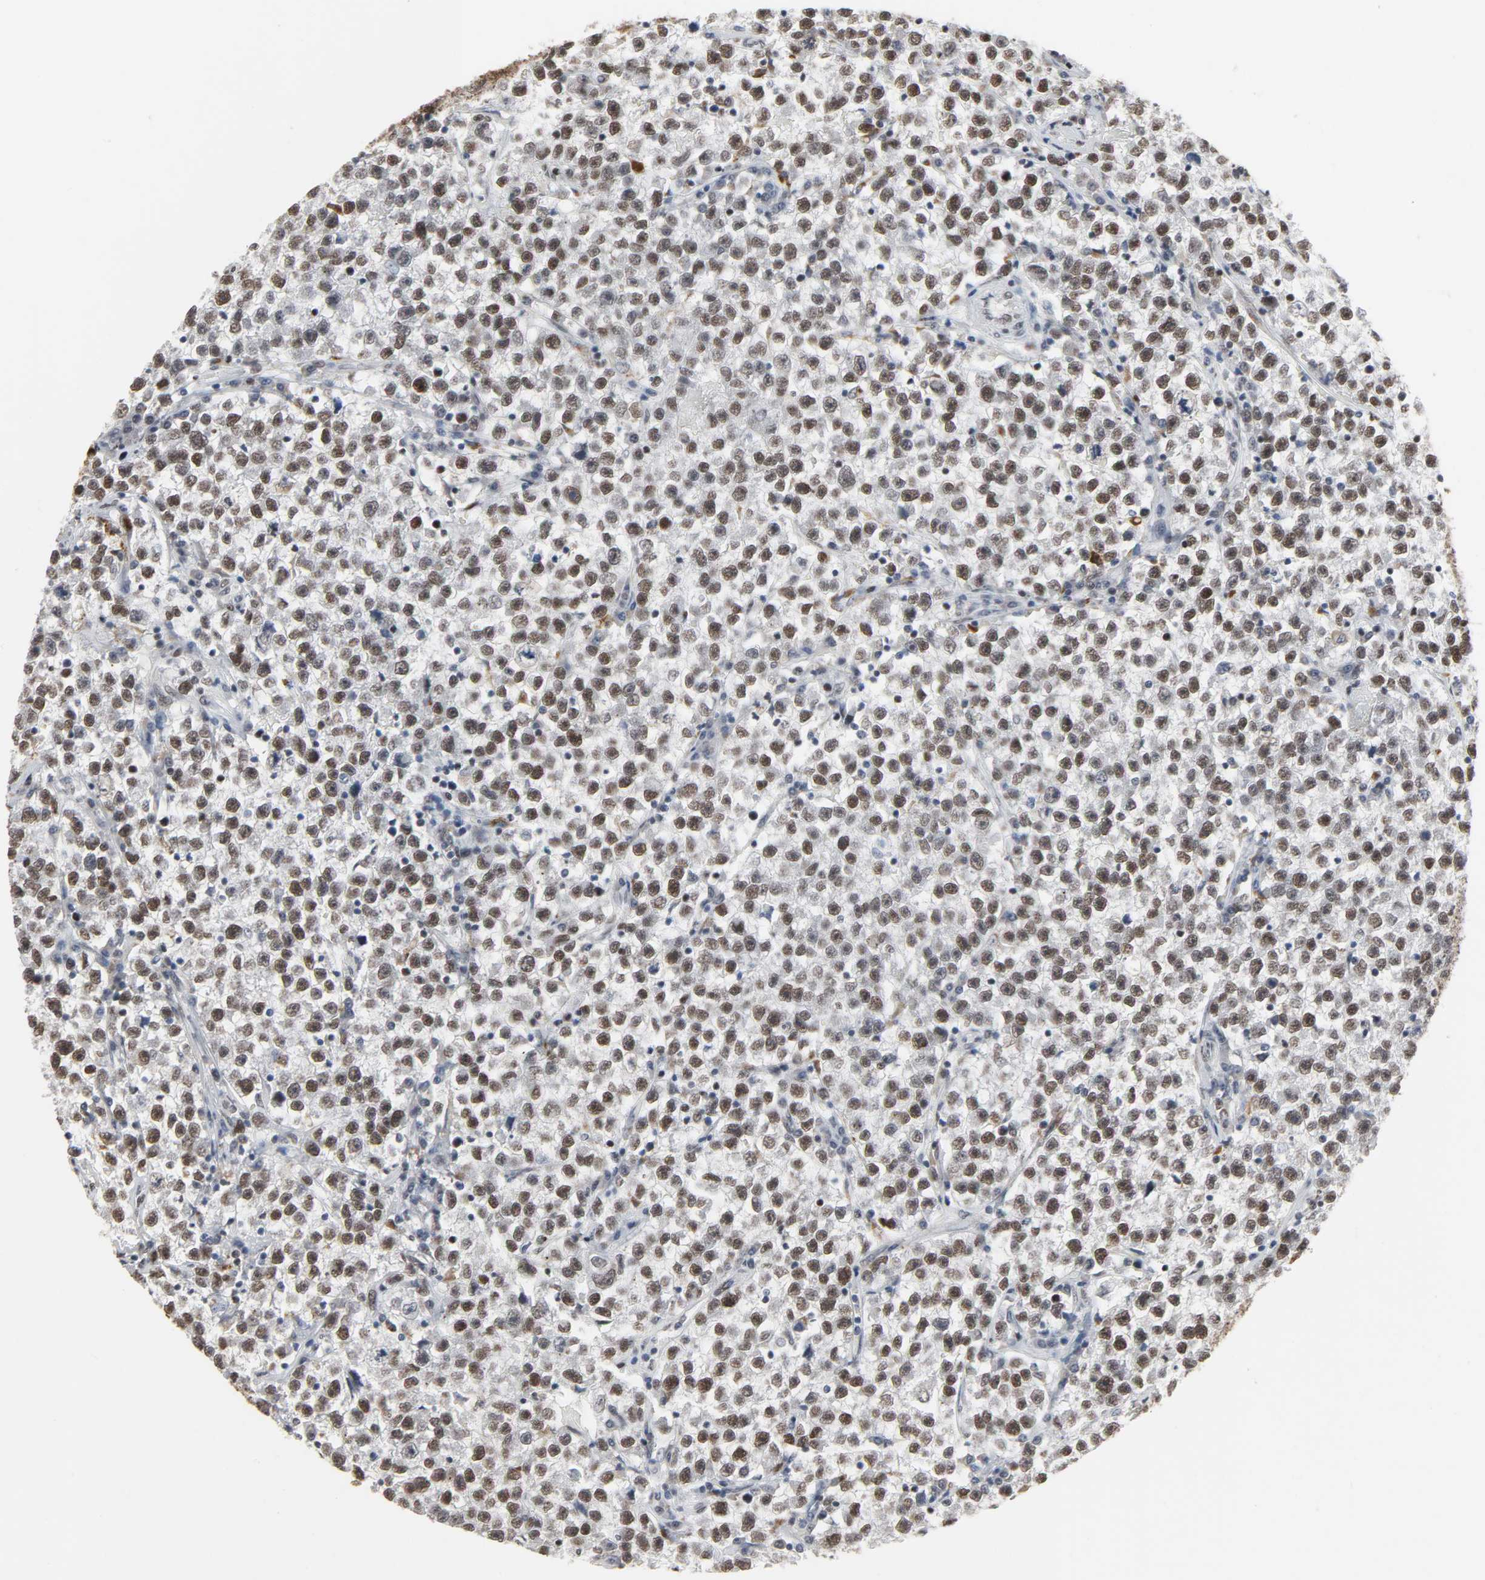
{"staining": {"intensity": "moderate", "quantity": ">75%", "location": "nuclear"}, "tissue": "testis cancer", "cell_type": "Tumor cells", "image_type": "cancer", "snomed": [{"axis": "morphology", "description": "Seminoma, NOS"}, {"axis": "topography", "description": "Testis"}], "caption": "Brown immunohistochemical staining in human testis cancer displays moderate nuclear positivity in about >75% of tumor cells.", "gene": "DAZAP1", "patient": {"sex": "male", "age": 22}}